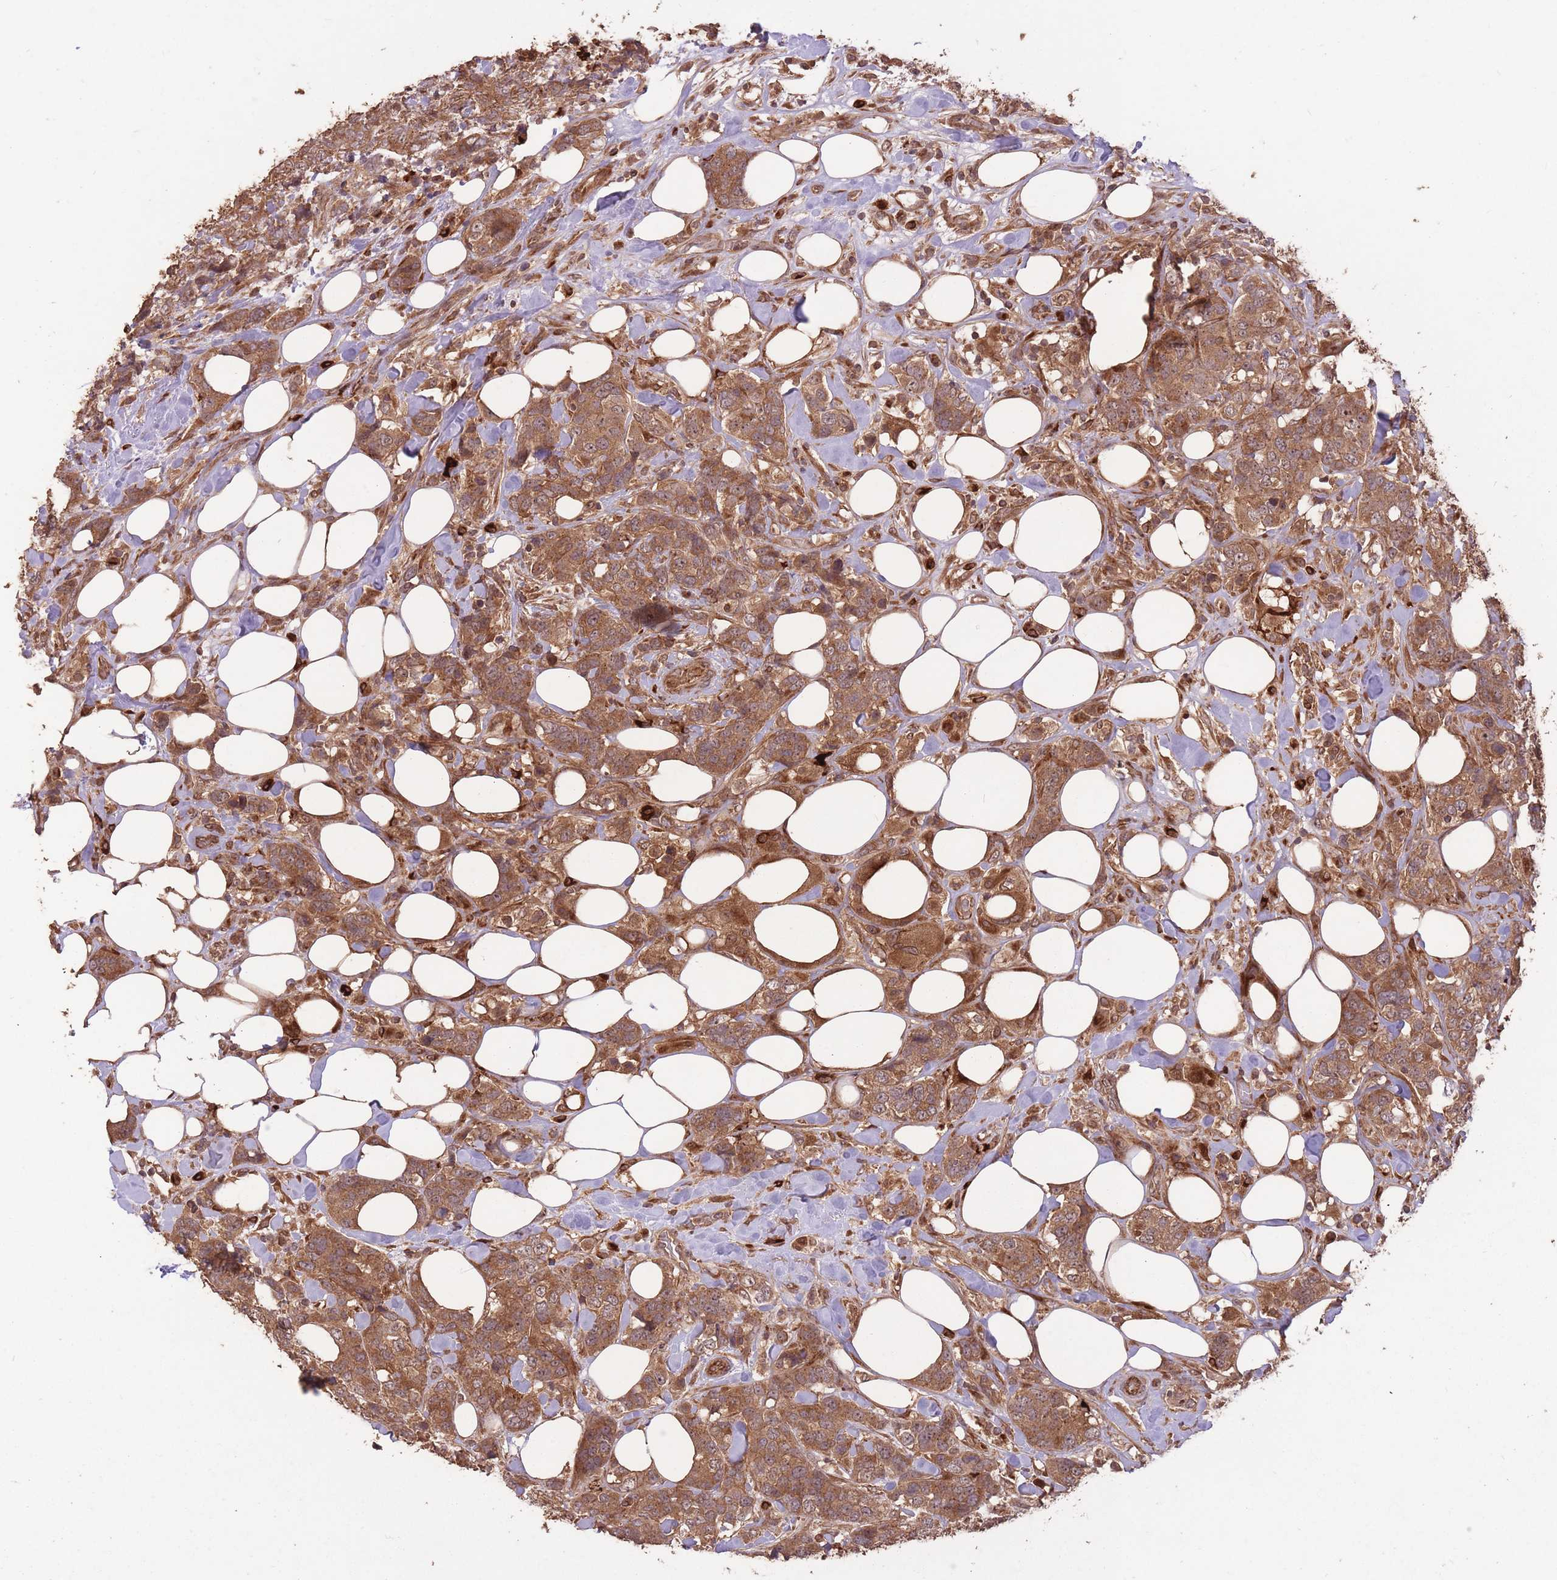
{"staining": {"intensity": "strong", "quantity": ">75%", "location": "cytoplasmic/membranous"}, "tissue": "breast cancer", "cell_type": "Tumor cells", "image_type": "cancer", "snomed": [{"axis": "morphology", "description": "Lobular carcinoma"}, {"axis": "topography", "description": "Breast"}], "caption": "Breast lobular carcinoma was stained to show a protein in brown. There is high levels of strong cytoplasmic/membranous staining in approximately >75% of tumor cells.", "gene": "ERBB3", "patient": {"sex": "female", "age": 59}}